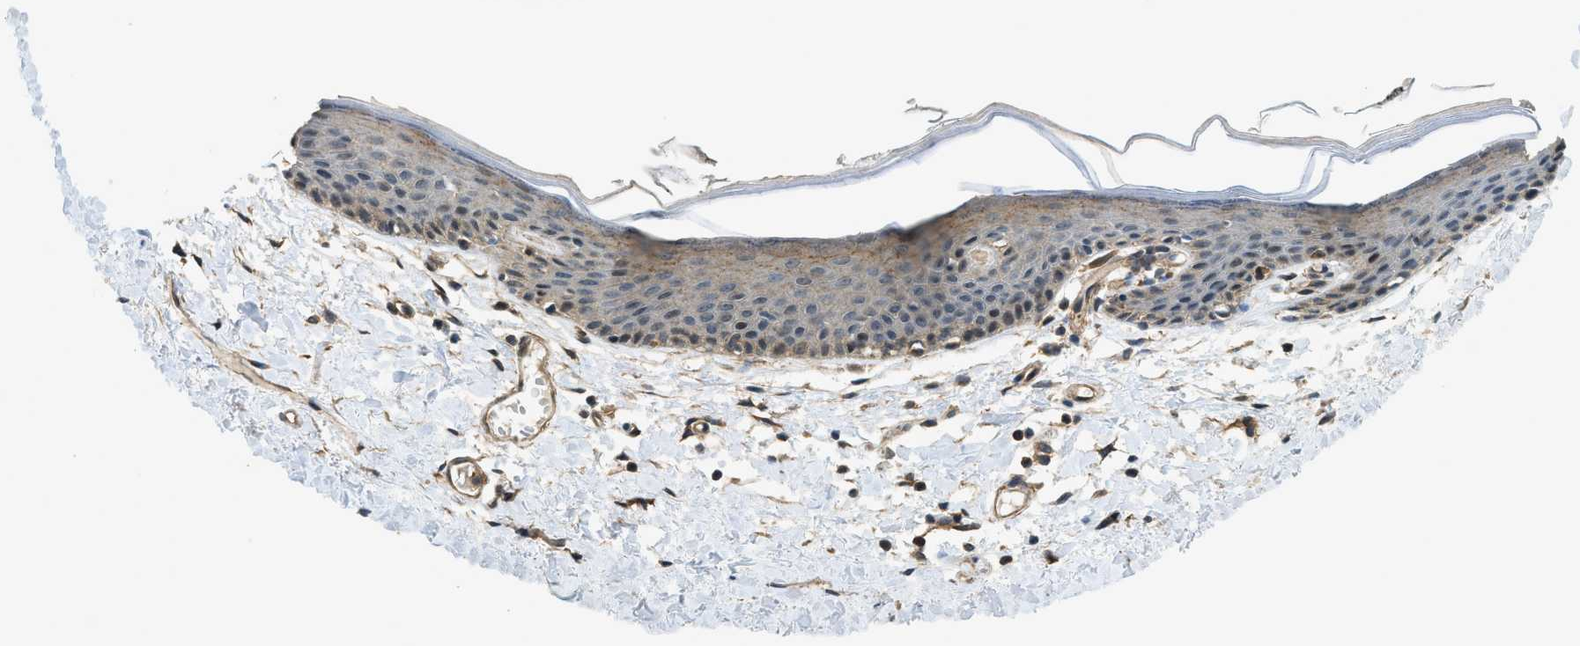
{"staining": {"intensity": "moderate", "quantity": ">75%", "location": "cytoplasmic/membranous"}, "tissue": "skin", "cell_type": "Epidermal cells", "image_type": "normal", "snomed": [{"axis": "morphology", "description": "Normal tissue, NOS"}, {"axis": "topography", "description": "Vulva"}], "caption": "An immunohistochemistry (IHC) photomicrograph of unremarkable tissue is shown. Protein staining in brown shows moderate cytoplasmic/membranous positivity in skin within epidermal cells.", "gene": "CGN", "patient": {"sex": "female", "age": 54}}